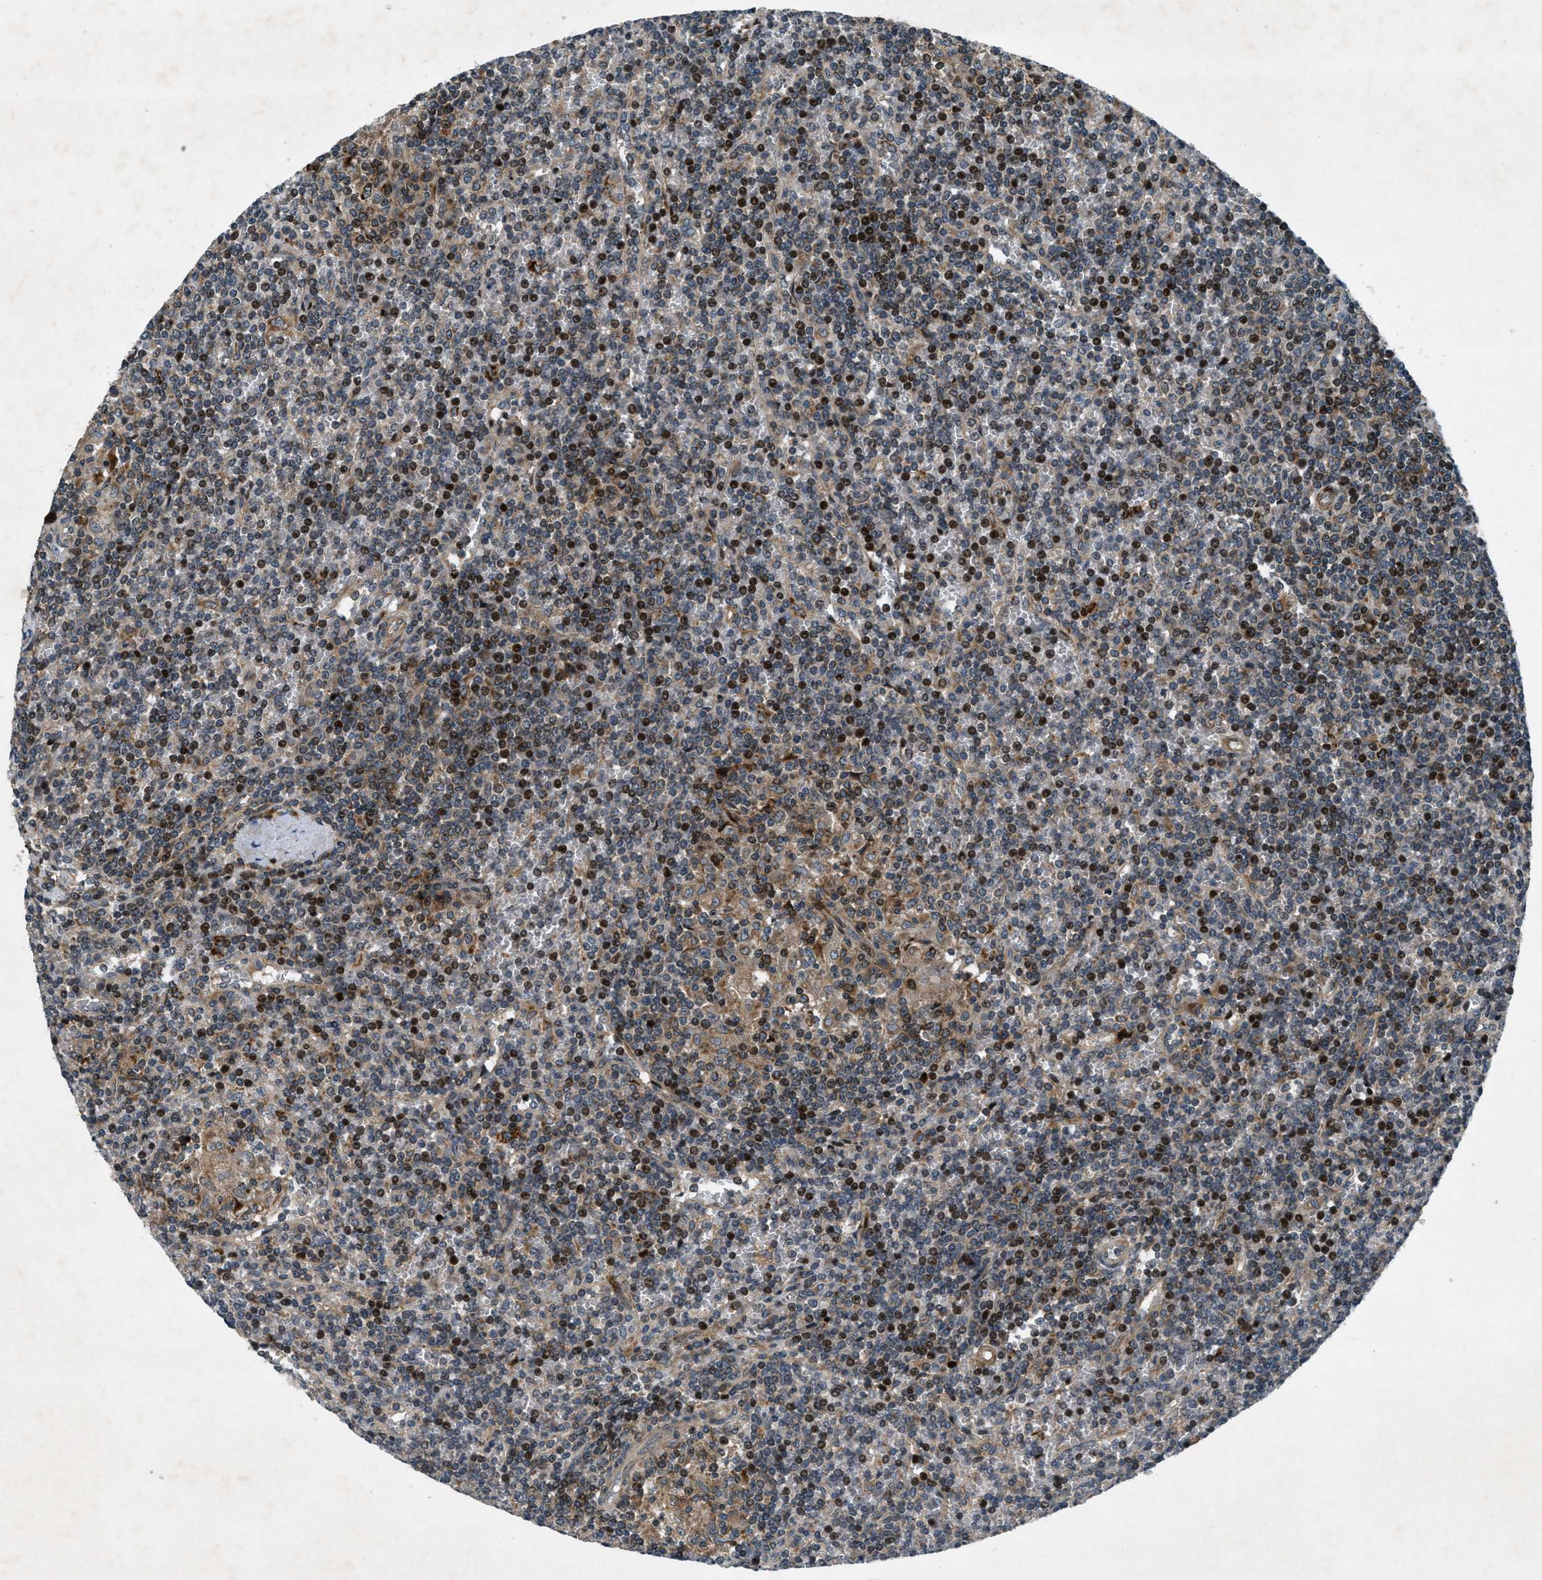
{"staining": {"intensity": "moderate", "quantity": "25%-75%", "location": "cytoplasmic/membranous,nuclear"}, "tissue": "lymphoma", "cell_type": "Tumor cells", "image_type": "cancer", "snomed": [{"axis": "morphology", "description": "Malignant lymphoma, non-Hodgkin's type, Low grade"}, {"axis": "topography", "description": "Spleen"}], "caption": "The image exhibits immunohistochemical staining of lymphoma. There is moderate cytoplasmic/membranous and nuclear positivity is present in approximately 25%-75% of tumor cells. (Brightfield microscopy of DAB IHC at high magnification).", "gene": "CLEC2D", "patient": {"sex": "female", "age": 19}}